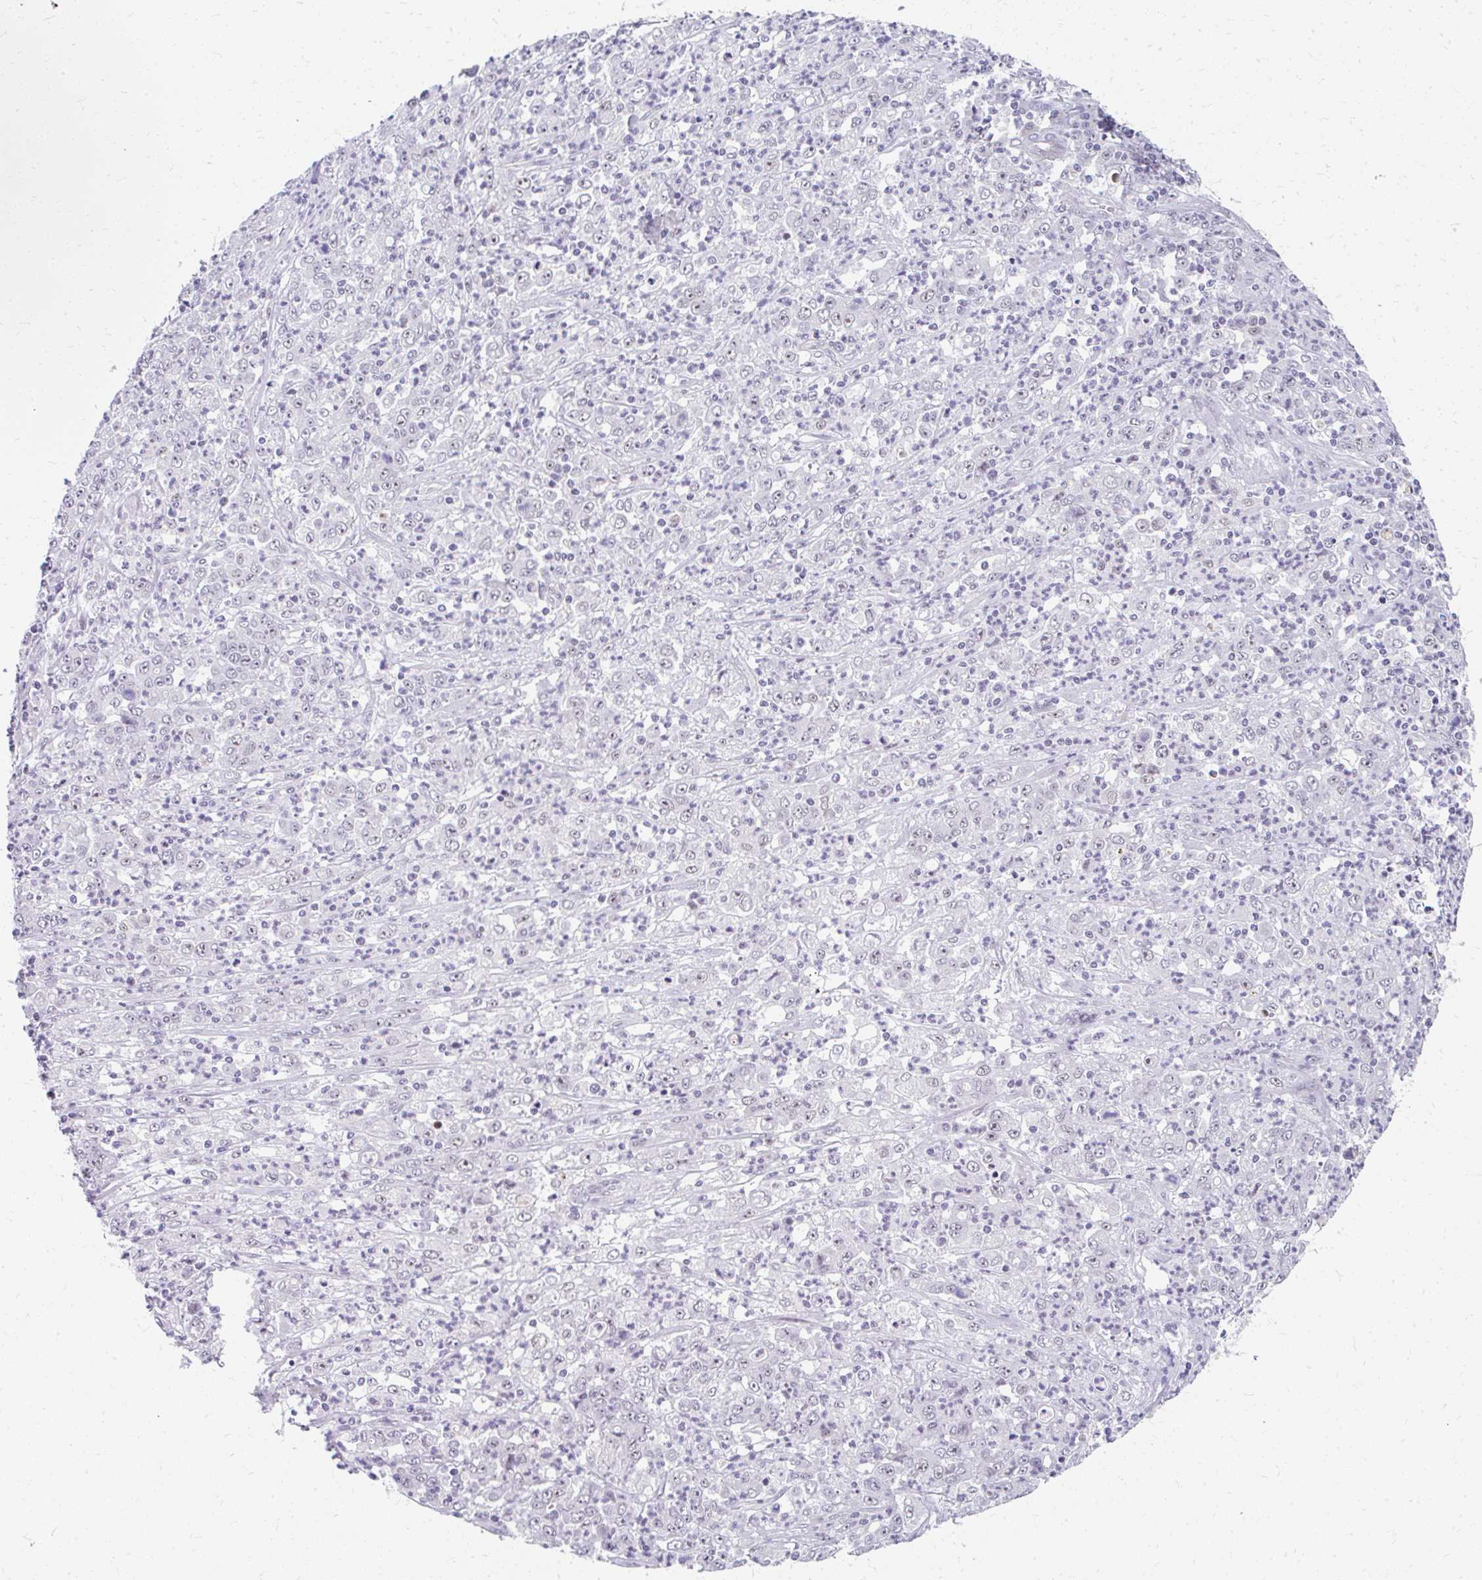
{"staining": {"intensity": "weak", "quantity": "25%-75%", "location": "nuclear"}, "tissue": "stomach cancer", "cell_type": "Tumor cells", "image_type": "cancer", "snomed": [{"axis": "morphology", "description": "Adenocarcinoma, NOS"}, {"axis": "topography", "description": "Stomach, lower"}], "caption": "Weak nuclear protein expression is identified in approximately 25%-75% of tumor cells in stomach cancer (adenocarcinoma). Nuclei are stained in blue.", "gene": "GTF2H1", "patient": {"sex": "female", "age": 71}}